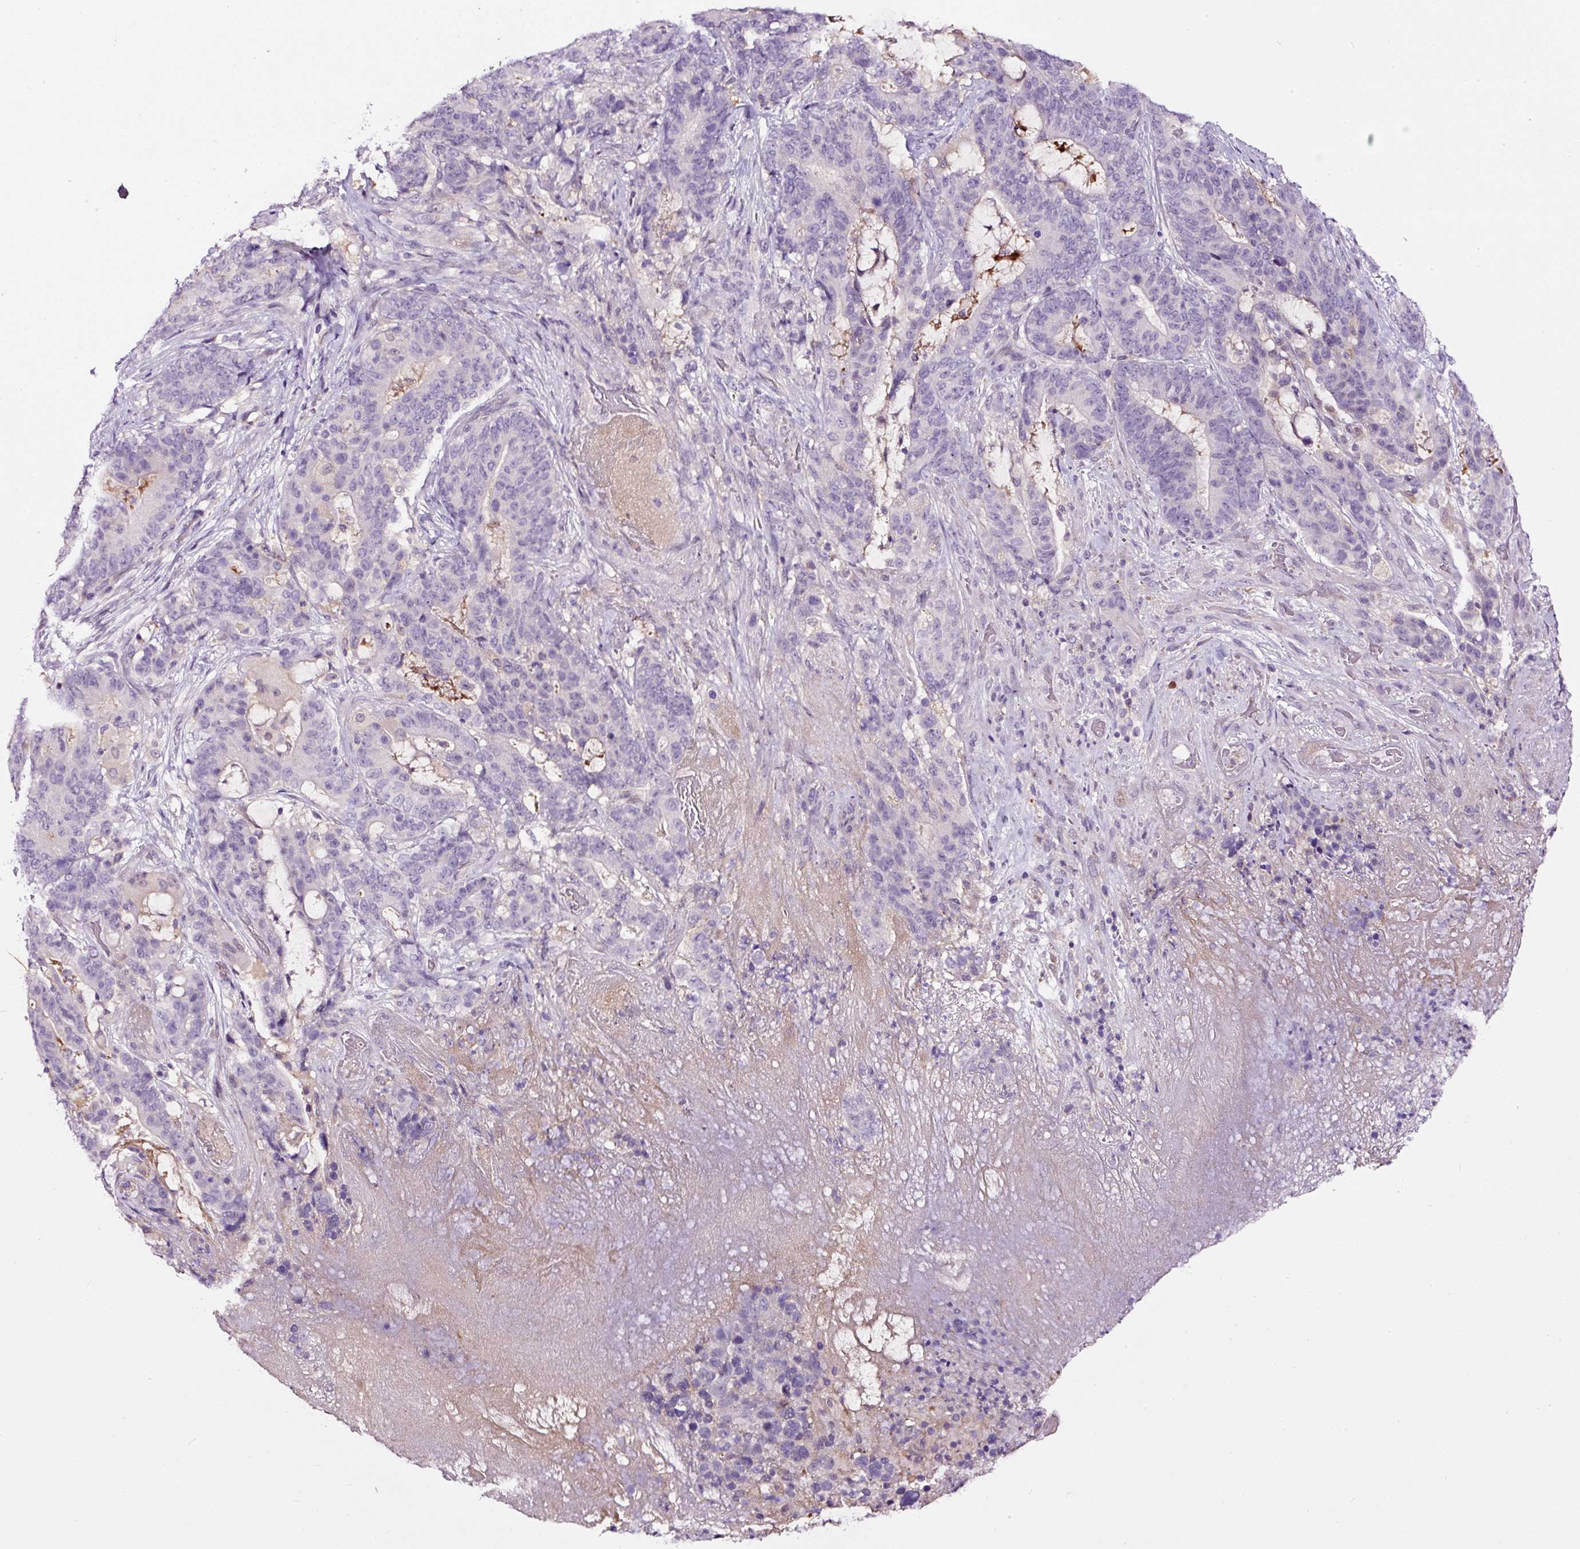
{"staining": {"intensity": "negative", "quantity": "none", "location": "none"}, "tissue": "stomach cancer", "cell_type": "Tumor cells", "image_type": "cancer", "snomed": [{"axis": "morphology", "description": "Normal tissue, NOS"}, {"axis": "morphology", "description": "Adenocarcinoma, NOS"}, {"axis": "topography", "description": "Stomach"}], "caption": "This is an IHC image of stomach cancer (adenocarcinoma). There is no staining in tumor cells.", "gene": "LRRC24", "patient": {"sex": "female", "age": 64}}